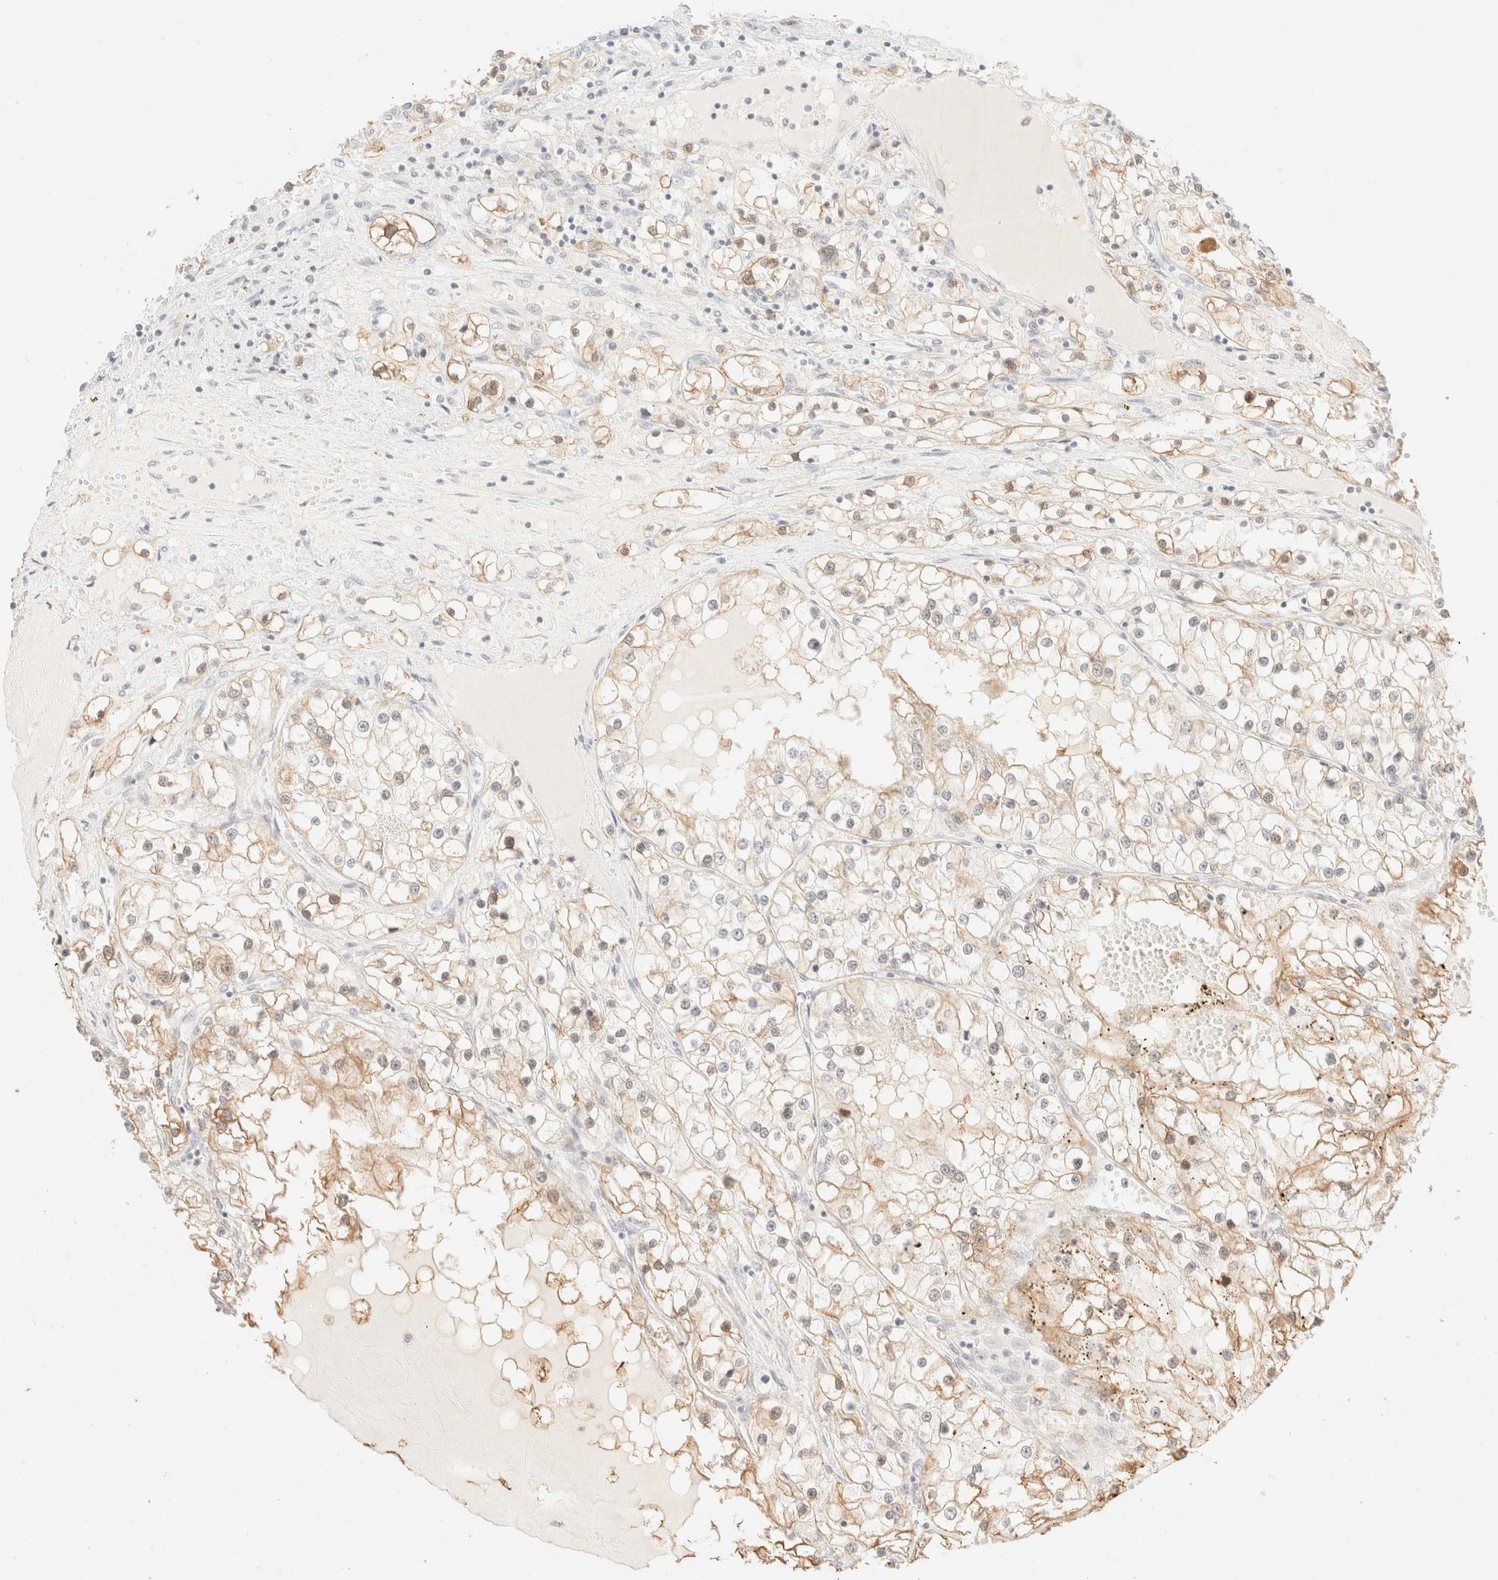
{"staining": {"intensity": "moderate", "quantity": "25%-75%", "location": "cytoplasmic/membranous"}, "tissue": "renal cancer", "cell_type": "Tumor cells", "image_type": "cancer", "snomed": [{"axis": "morphology", "description": "Adenocarcinoma, NOS"}, {"axis": "topography", "description": "Kidney"}], "caption": "About 25%-75% of tumor cells in renal cancer (adenocarcinoma) reveal moderate cytoplasmic/membranous protein expression as visualized by brown immunohistochemical staining.", "gene": "TSR1", "patient": {"sex": "male", "age": 68}}